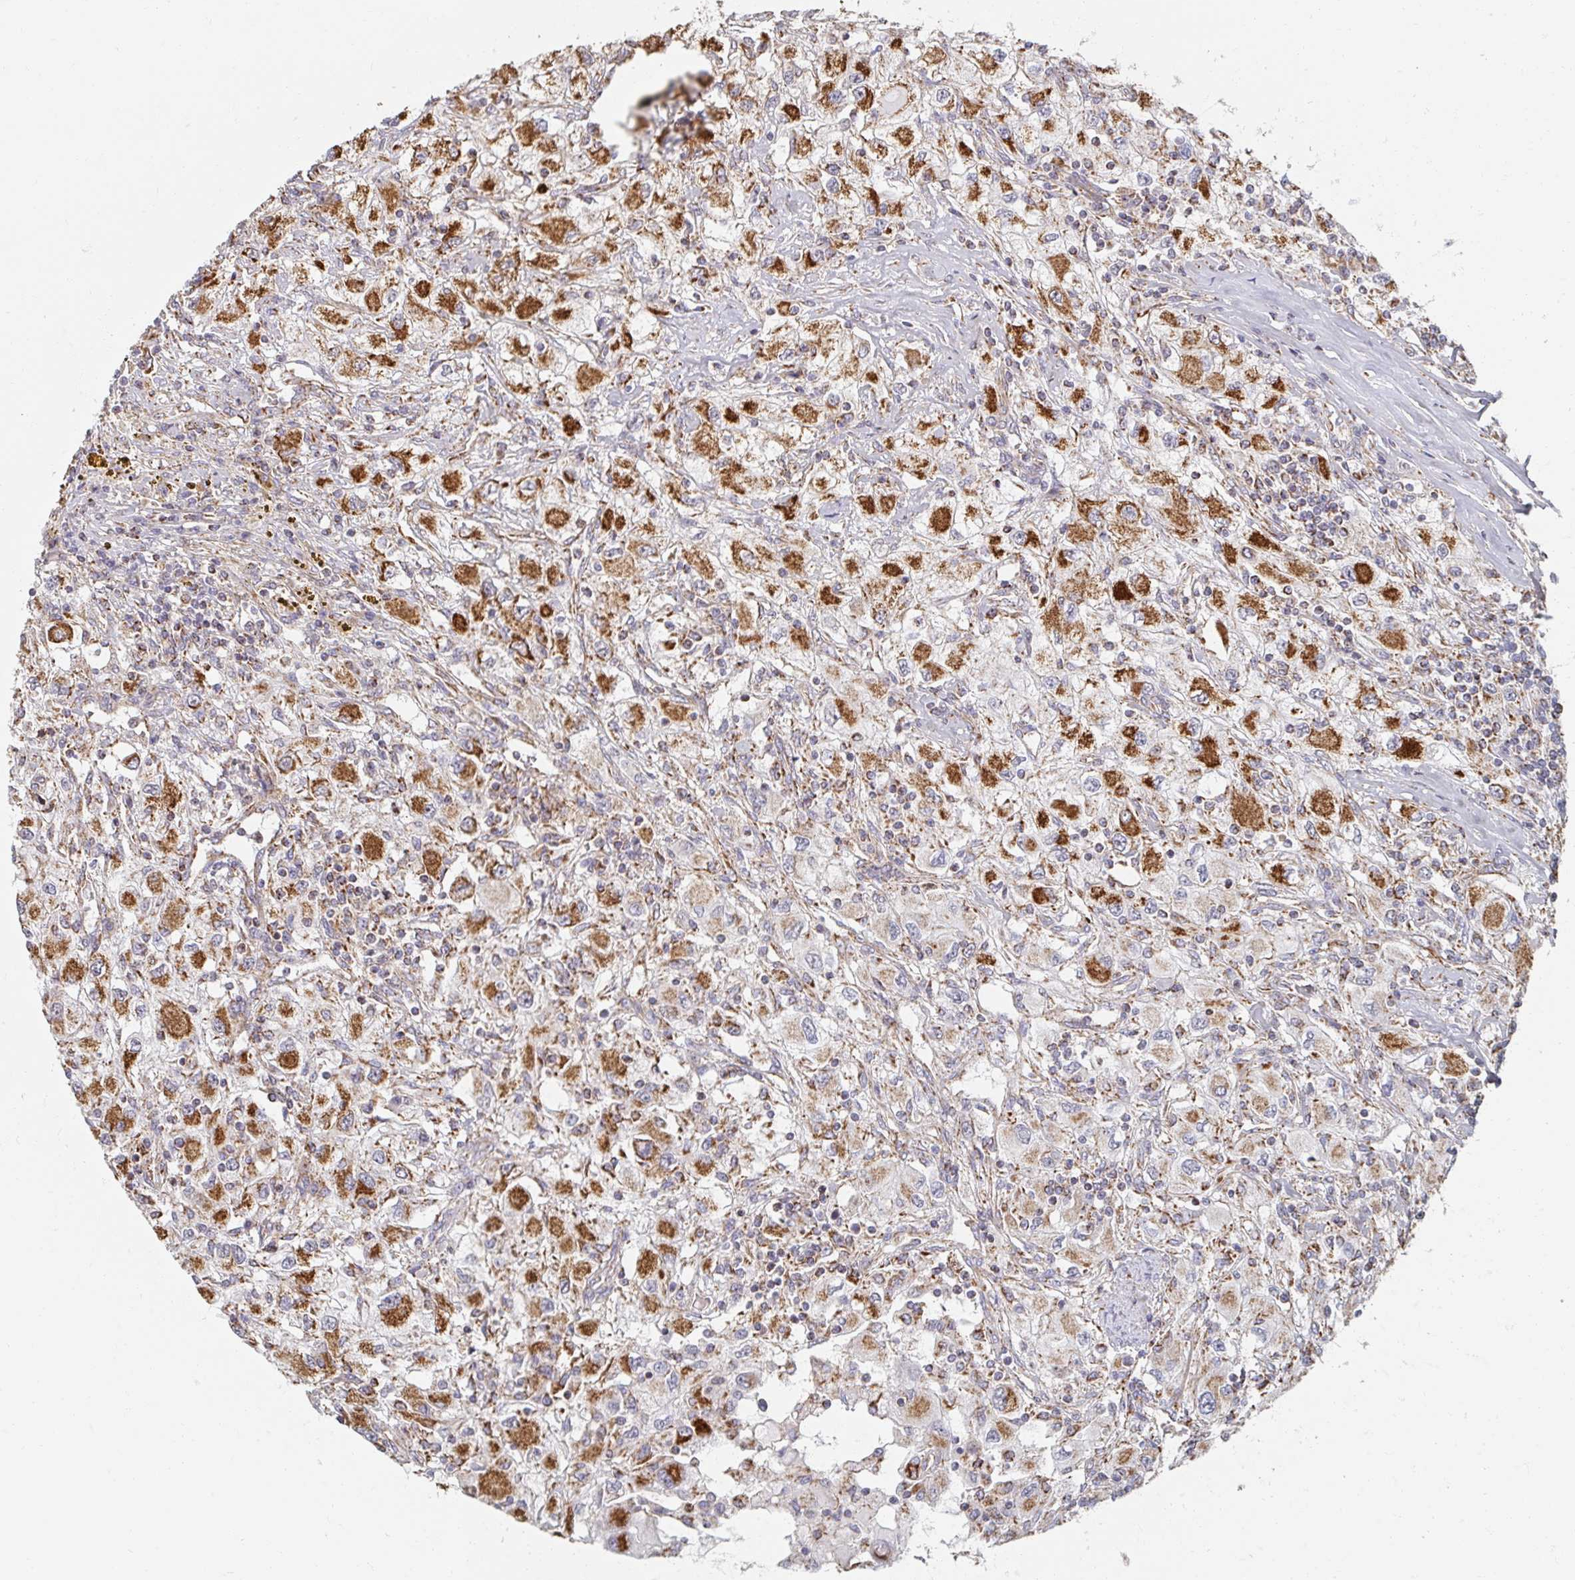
{"staining": {"intensity": "strong", "quantity": "25%-75%", "location": "cytoplasmic/membranous"}, "tissue": "renal cancer", "cell_type": "Tumor cells", "image_type": "cancer", "snomed": [{"axis": "morphology", "description": "Adenocarcinoma, NOS"}, {"axis": "topography", "description": "Kidney"}], "caption": "Immunohistochemical staining of human renal adenocarcinoma displays high levels of strong cytoplasmic/membranous expression in about 25%-75% of tumor cells.", "gene": "MAVS", "patient": {"sex": "female", "age": 67}}